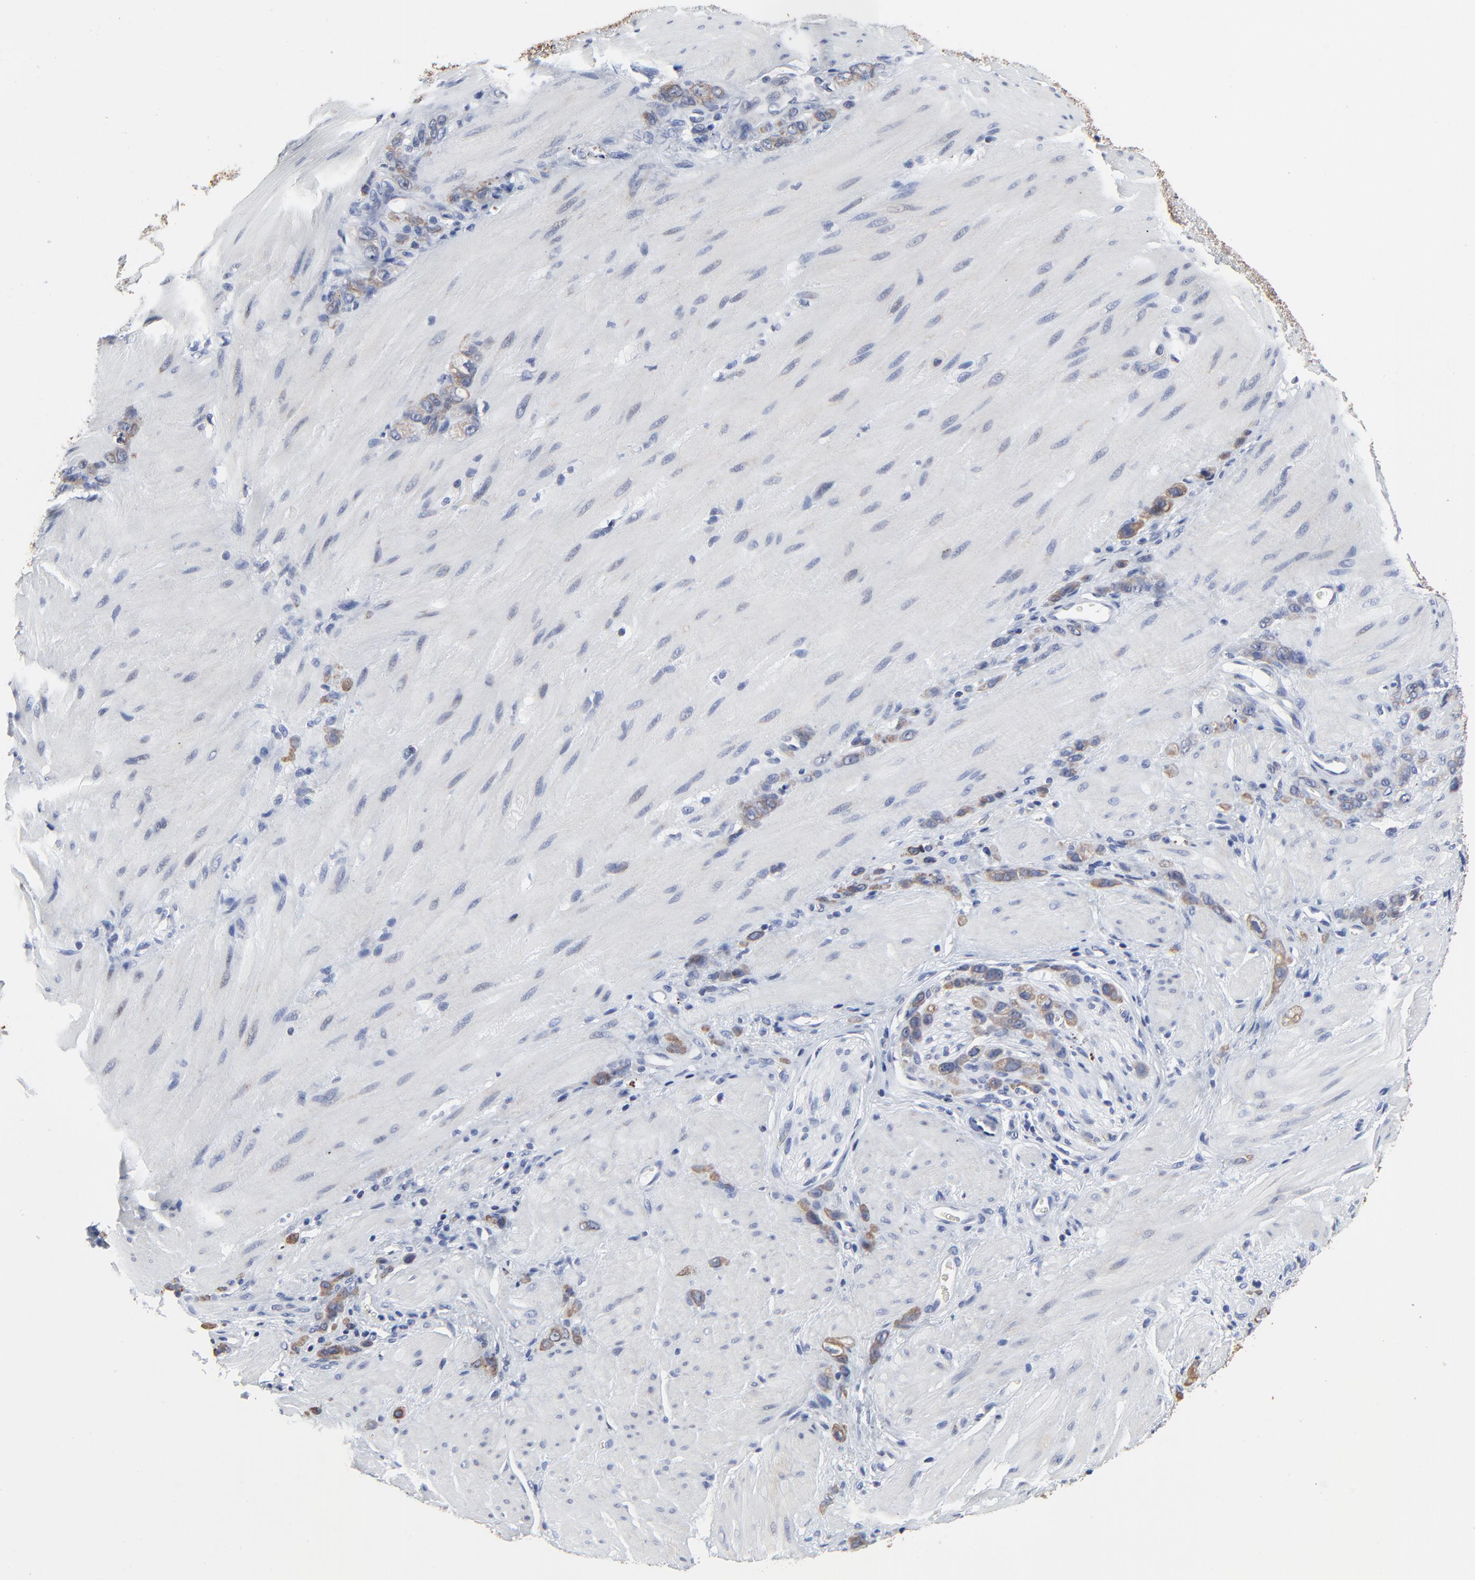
{"staining": {"intensity": "moderate", "quantity": ">75%", "location": "cytoplasmic/membranous"}, "tissue": "stomach cancer", "cell_type": "Tumor cells", "image_type": "cancer", "snomed": [{"axis": "morphology", "description": "Normal tissue, NOS"}, {"axis": "morphology", "description": "Adenocarcinoma, NOS"}, {"axis": "topography", "description": "Stomach"}], "caption": "The immunohistochemical stain labels moderate cytoplasmic/membranous expression in tumor cells of adenocarcinoma (stomach) tissue.", "gene": "LNX1", "patient": {"sex": "male", "age": 82}}